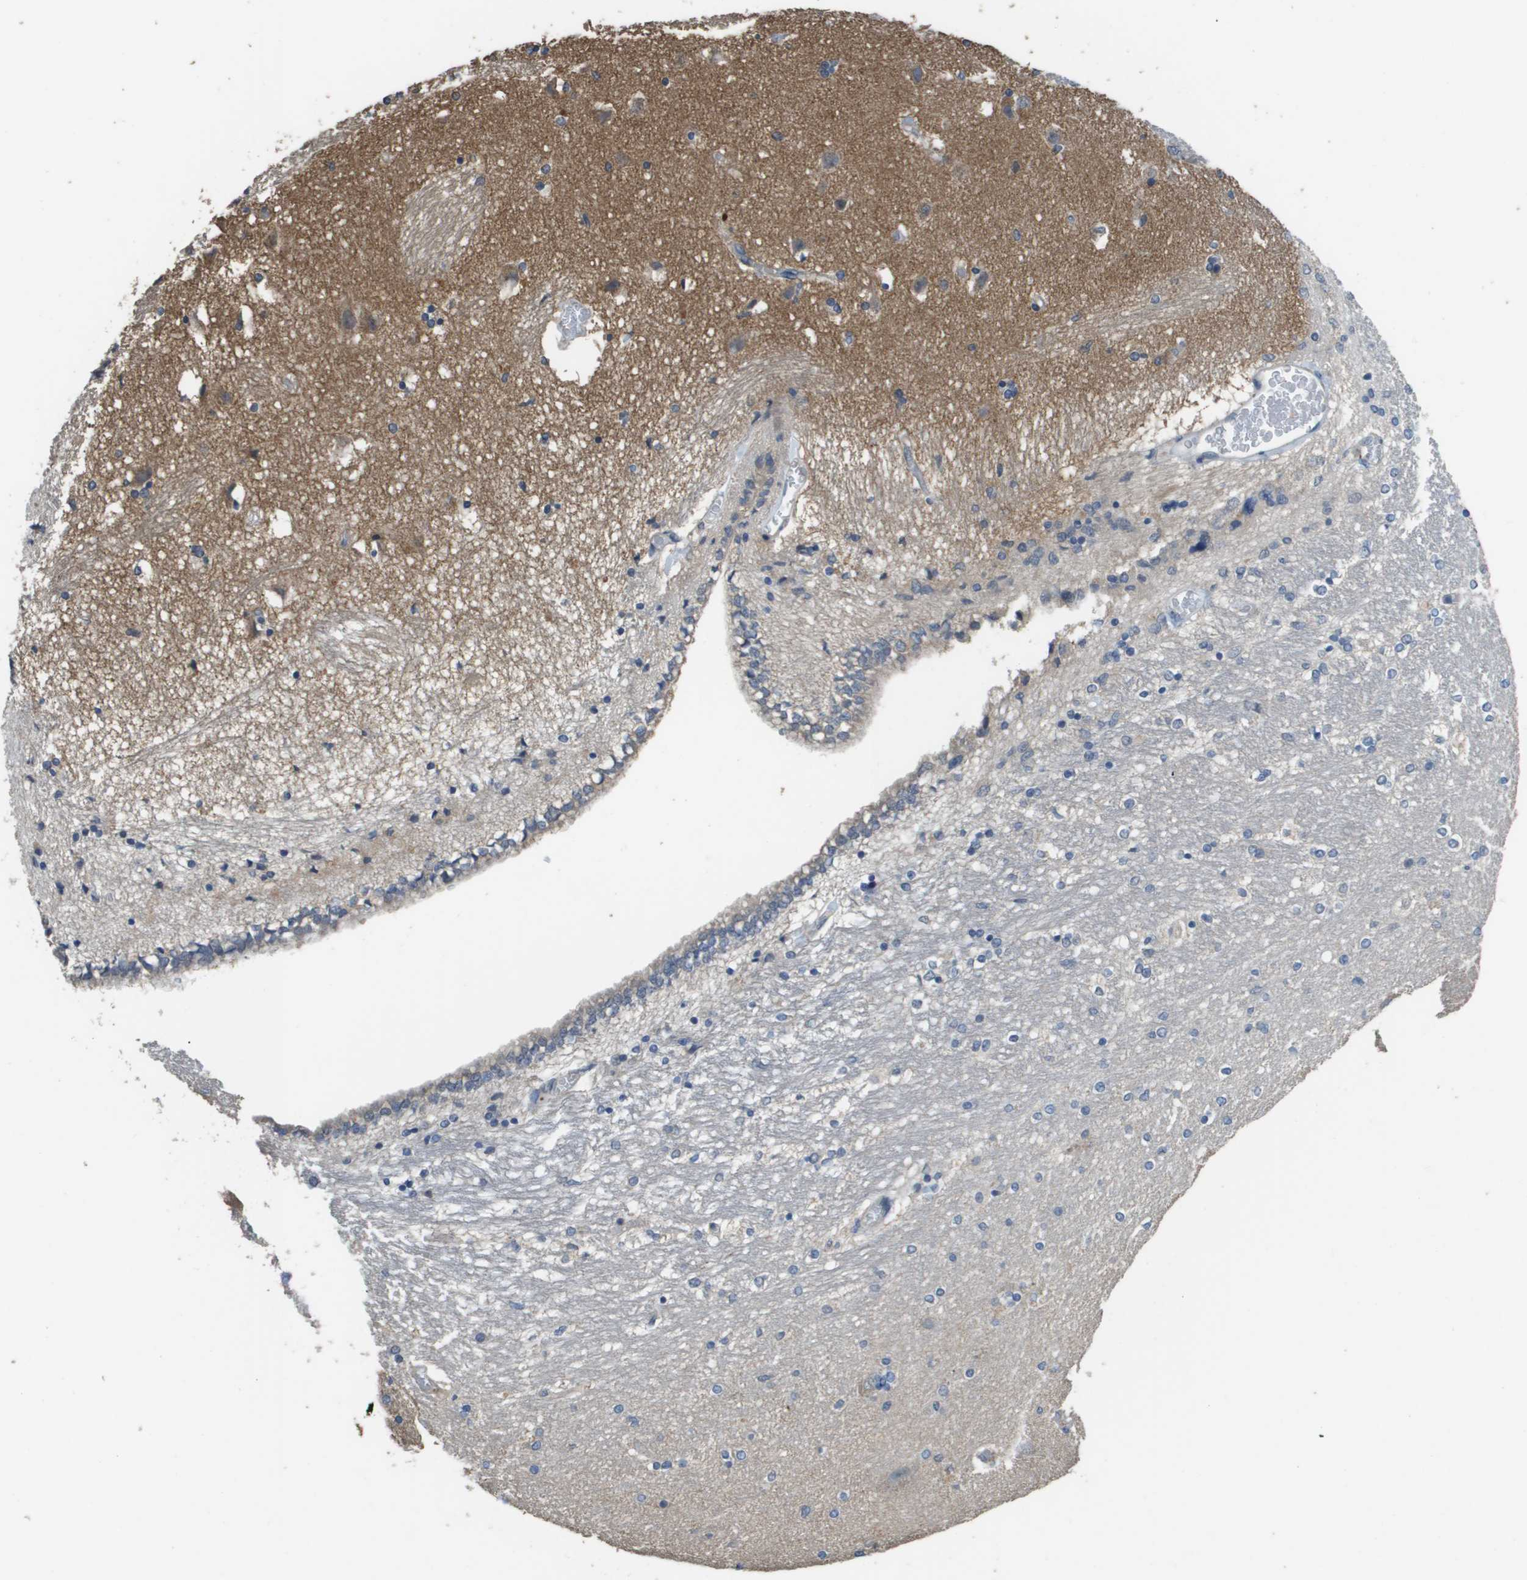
{"staining": {"intensity": "negative", "quantity": "none", "location": "none"}, "tissue": "hippocampus", "cell_type": "Glial cells", "image_type": "normal", "snomed": [{"axis": "morphology", "description": "Normal tissue, NOS"}, {"axis": "topography", "description": "Hippocampus"}], "caption": "This is a photomicrograph of immunohistochemistry (IHC) staining of normal hippocampus, which shows no expression in glial cells.", "gene": "RAB27B", "patient": {"sex": "female", "age": 54}}